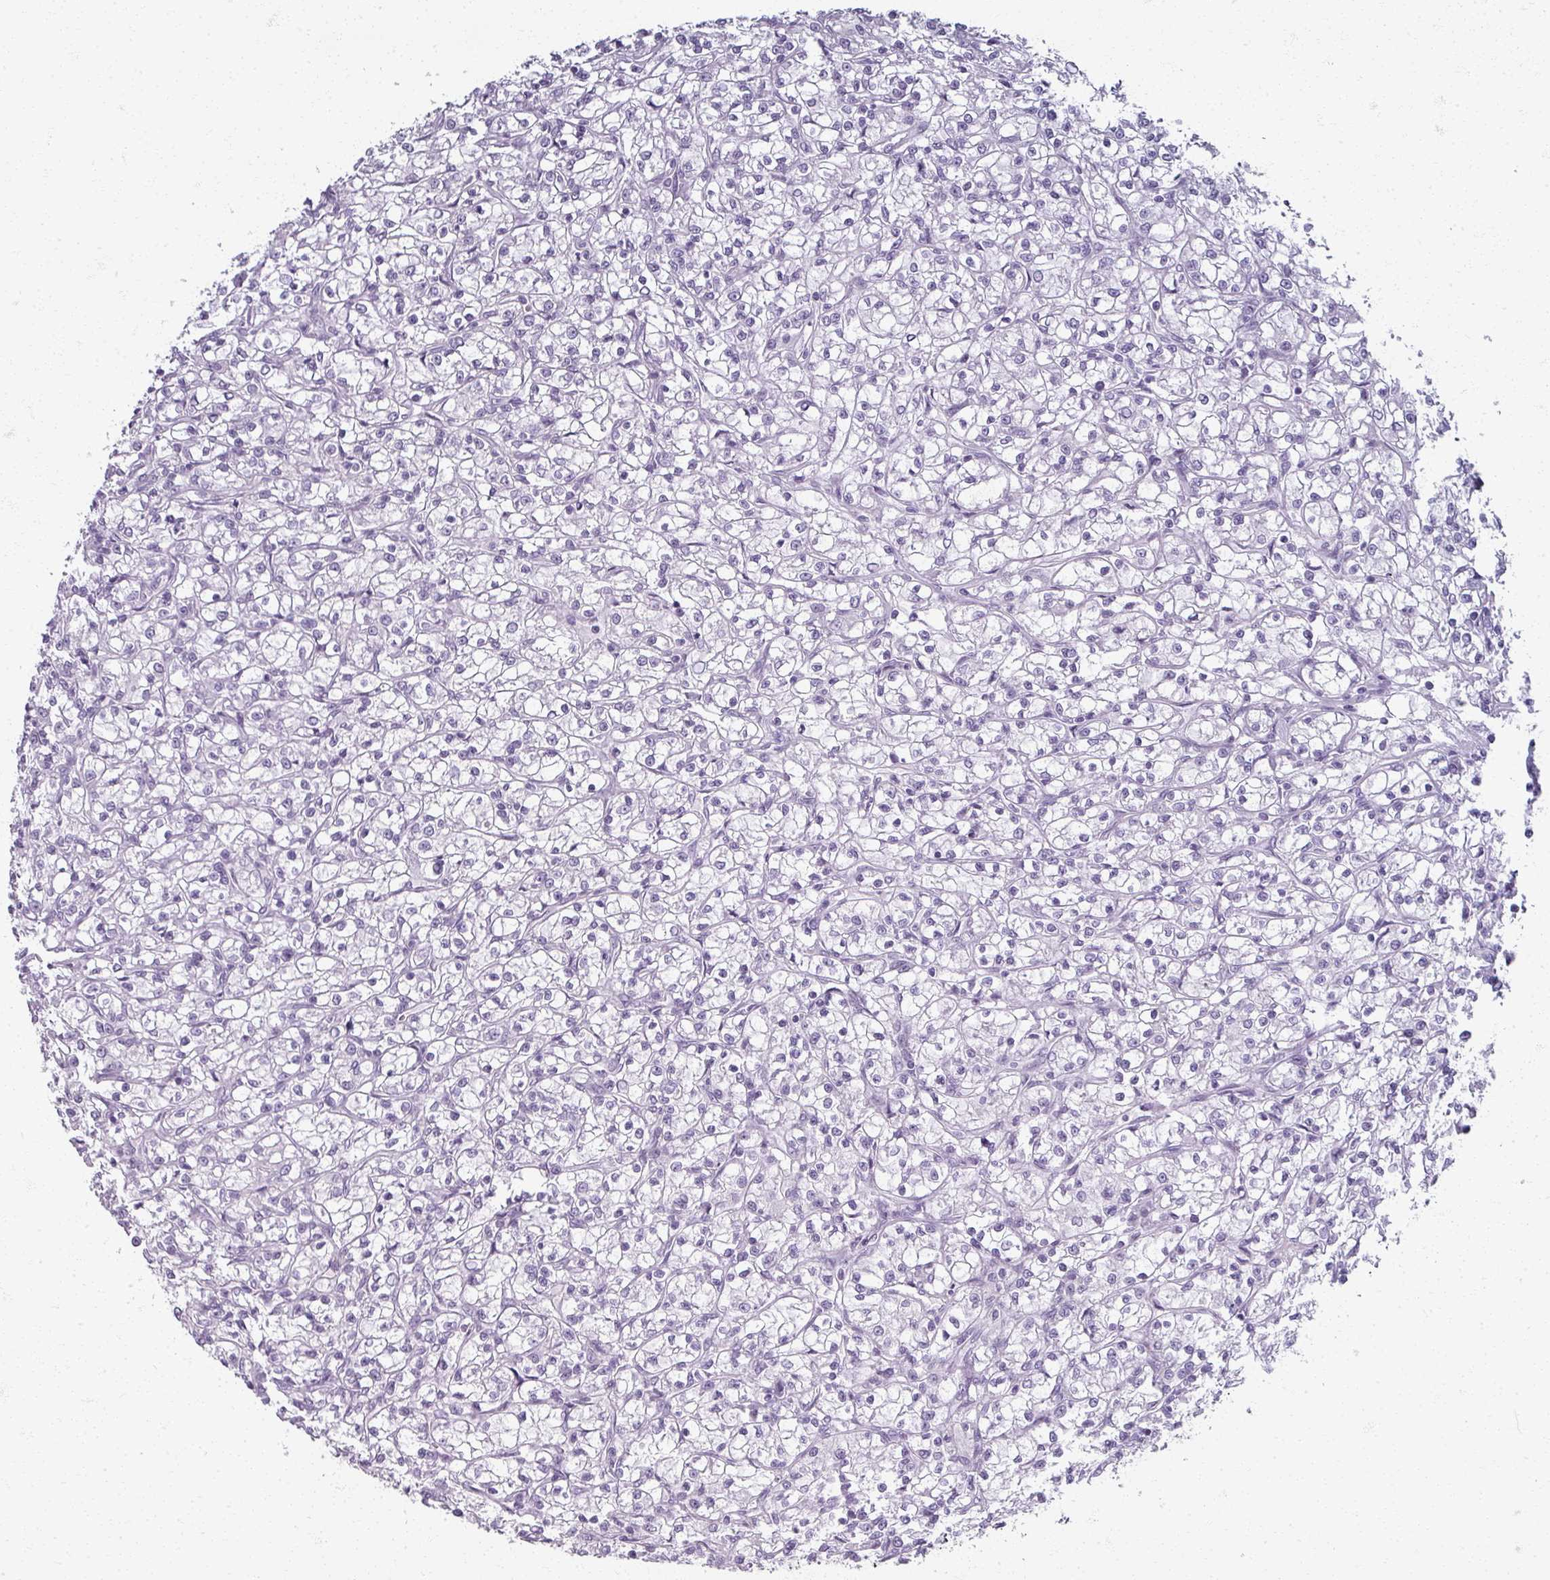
{"staining": {"intensity": "negative", "quantity": "none", "location": "none"}, "tissue": "renal cancer", "cell_type": "Tumor cells", "image_type": "cancer", "snomed": [{"axis": "morphology", "description": "Adenocarcinoma, NOS"}, {"axis": "topography", "description": "Kidney"}], "caption": "Tumor cells show no significant protein staining in renal cancer (adenocarcinoma).", "gene": "RFPL2", "patient": {"sex": "female", "age": 59}}